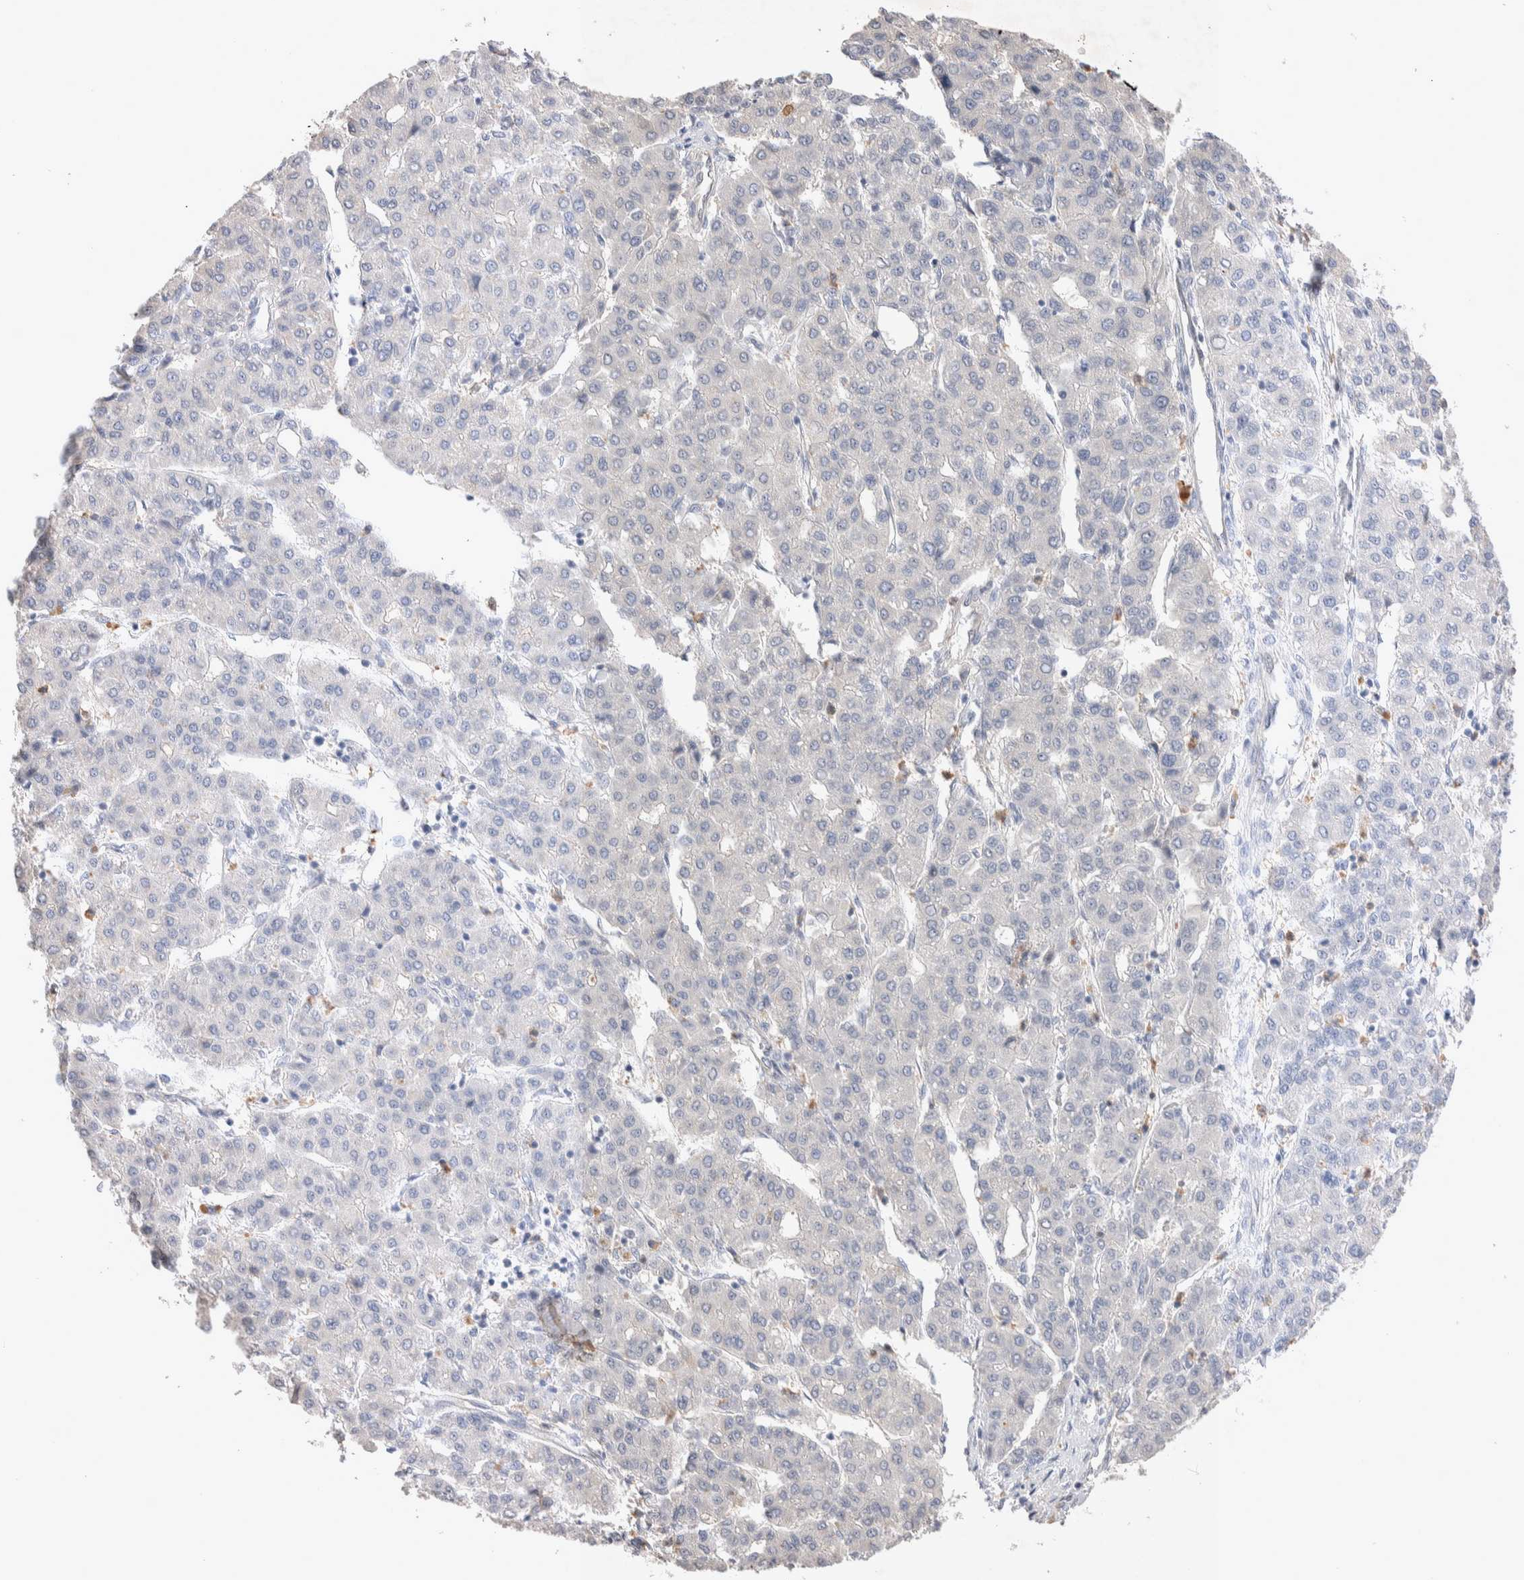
{"staining": {"intensity": "negative", "quantity": "none", "location": "none"}, "tissue": "liver cancer", "cell_type": "Tumor cells", "image_type": "cancer", "snomed": [{"axis": "morphology", "description": "Carcinoma, Hepatocellular, NOS"}, {"axis": "topography", "description": "Liver"}], "caption": "The IHC photomicrograph has no significant staining in tumor cells of liver cancer tissue.", "gene": "FFAR2", "patient": {"sex": "male", "age": 65}}